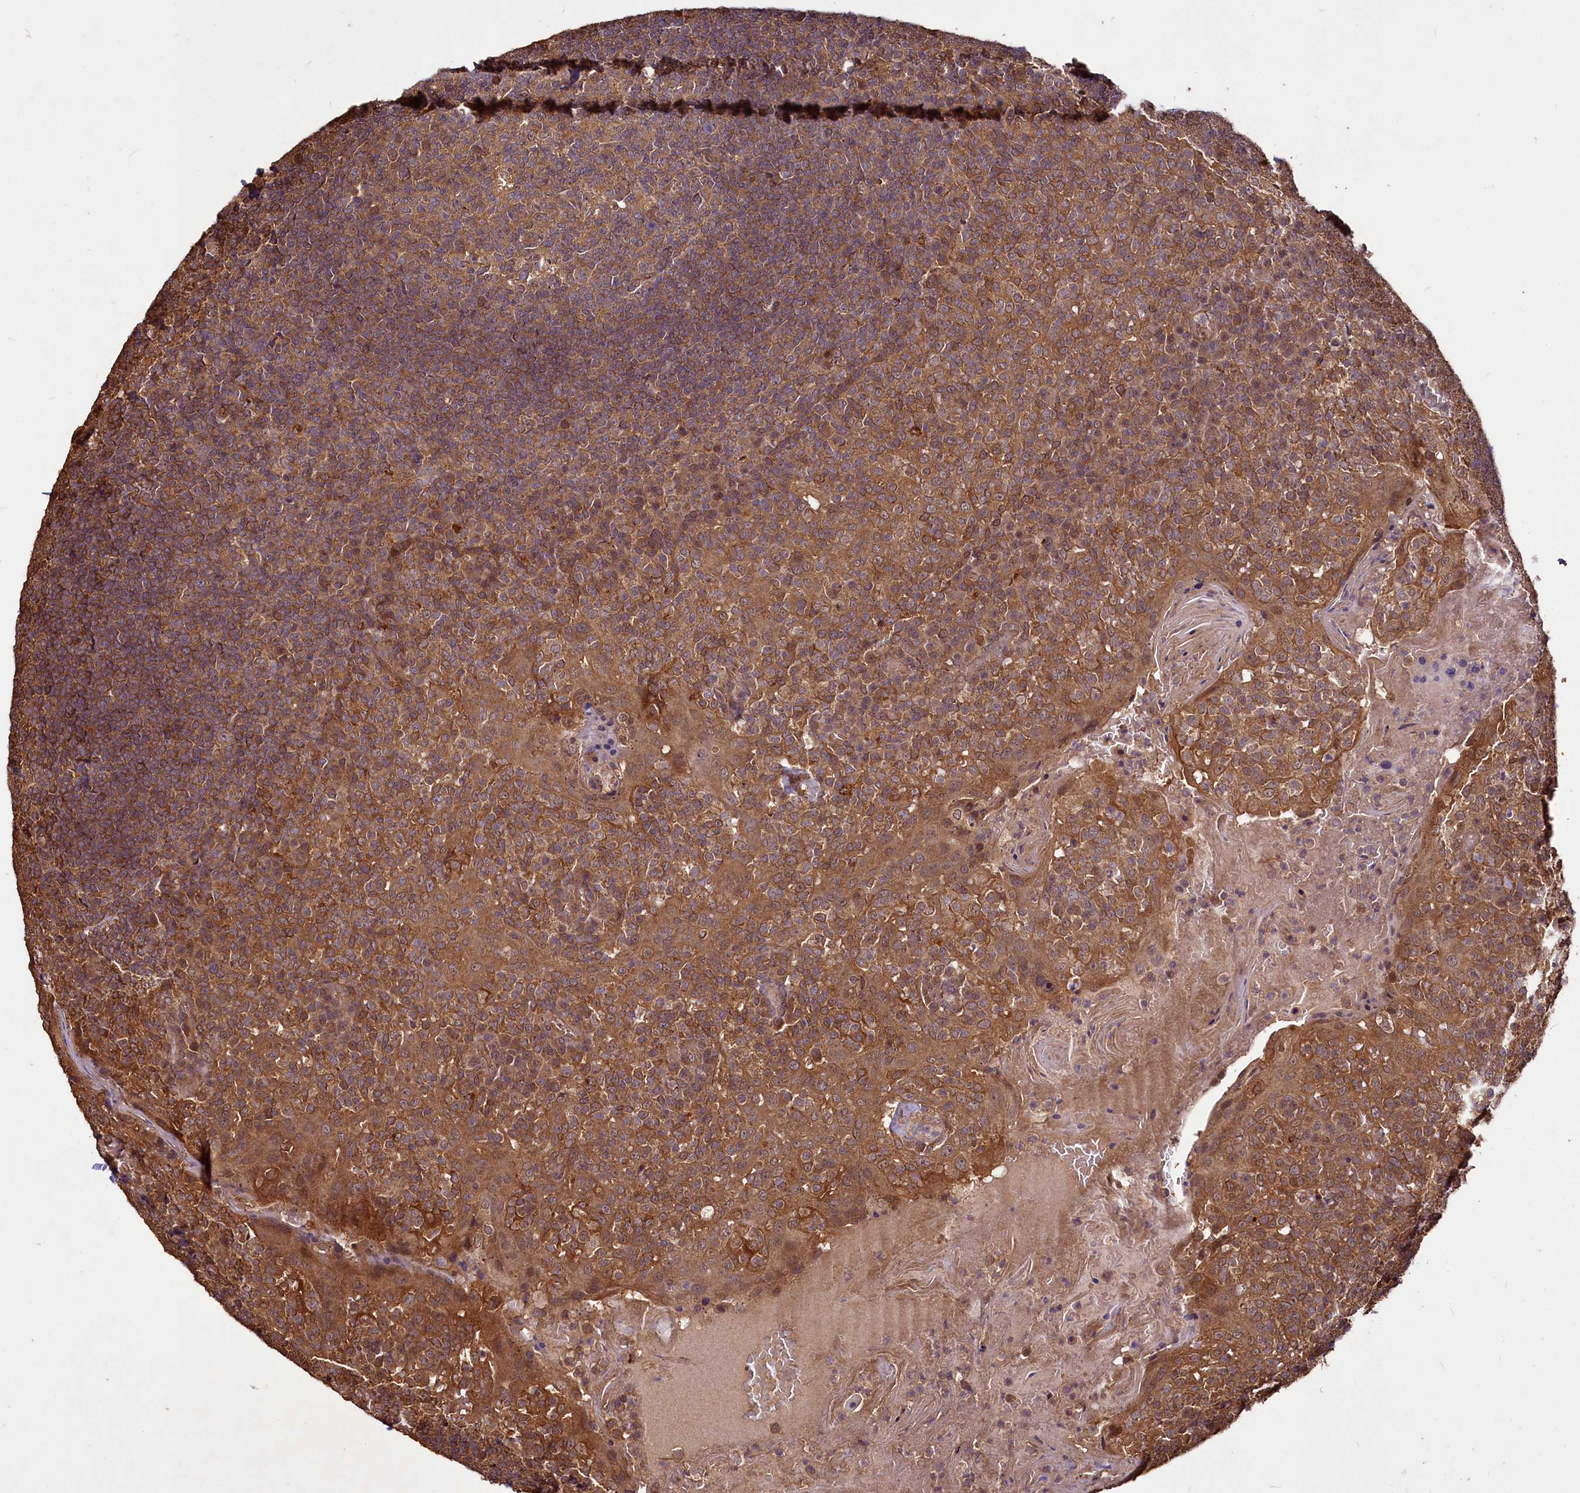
{"staining": {"intensity": "moderate", "quantity": ">75%", "location": "cytoplasmic/membranous"}, "tissue": "tonsil", "cell_type": "Germinal center cells", "image_type": "normal", "snomed": [{"axis": "morphology", "description": "Normal tissue, NOS"}, {"axis": "topography", "description": "Tonsil"}], "caption": "Immunohistochemical staining of normal tonsil demonstrates moderate cytoplasmic/membranous protein expression in approximately >75% of germinal center cells. The staining was performed using DAB (3,3'-diaminobenzidine), with brown indicating positive protein expression. Nuclei are stained blue with hematoxylin.", "gene": "VPS51", "patient": {"sex": "female", "age": 19}}